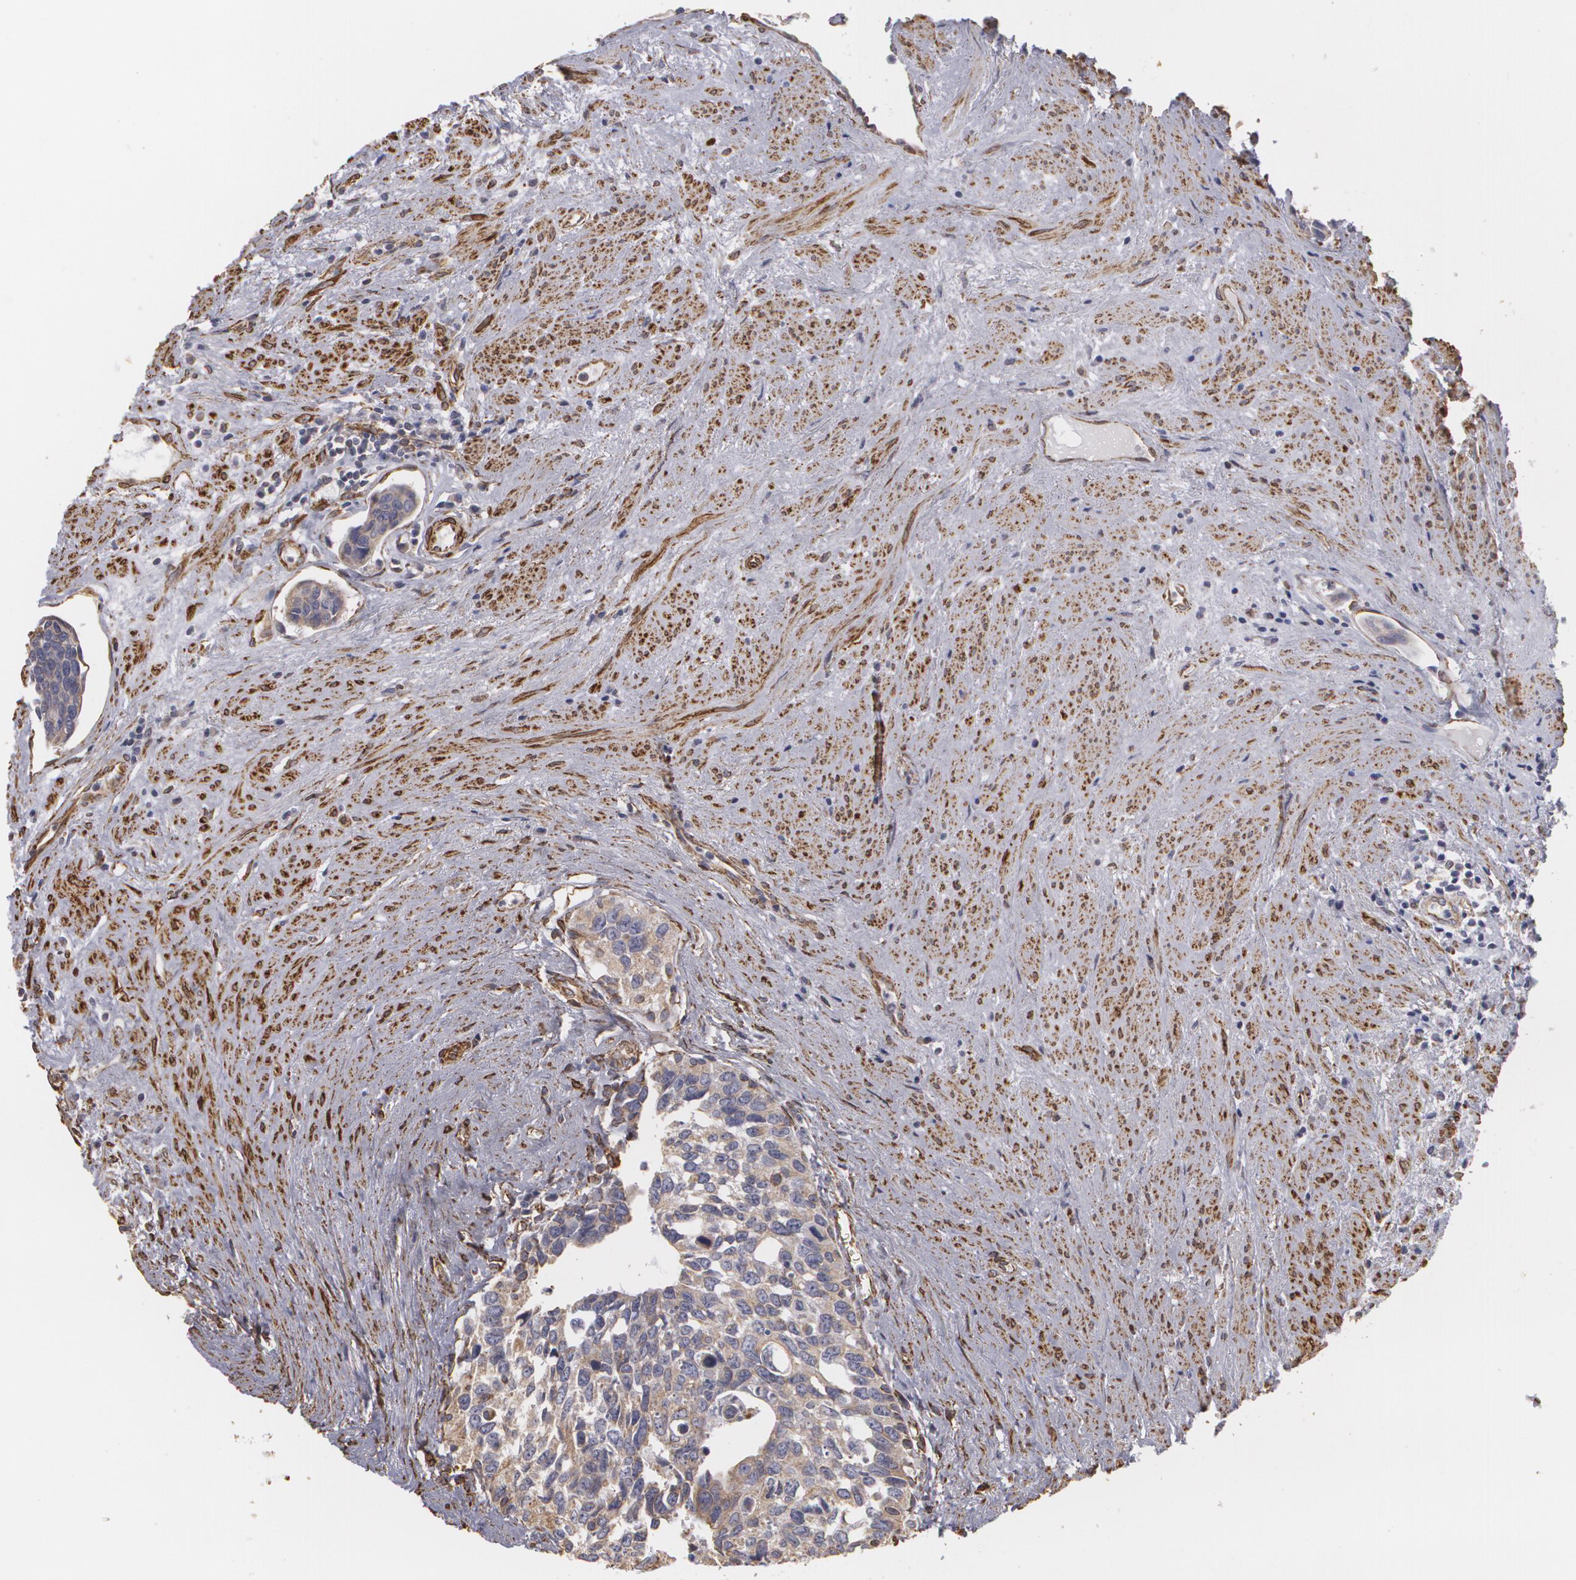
{"staining": {"intensity": "moderate", "quantity": ">75%", "location": "cytoplasmic/membranous"}, "tissue": "urothelial cancer", "cell_type": "Tumor cells", "image_type": "cancer", "snomed": [{"axis": "morphology", "description": "Urothelial carcinoma, High grade"}, {"axis": "topography", "description": "Urinary bladder"}], "caption": "DAB immunohistochemical staining of urothelial carcinoma (high-grade) demonstrates moderate cytoplasmic/membranous protein expression in about >75% of tumor cells.", "gene": "CYB5R3", "patient": {"sex": "male", "age": 81}}